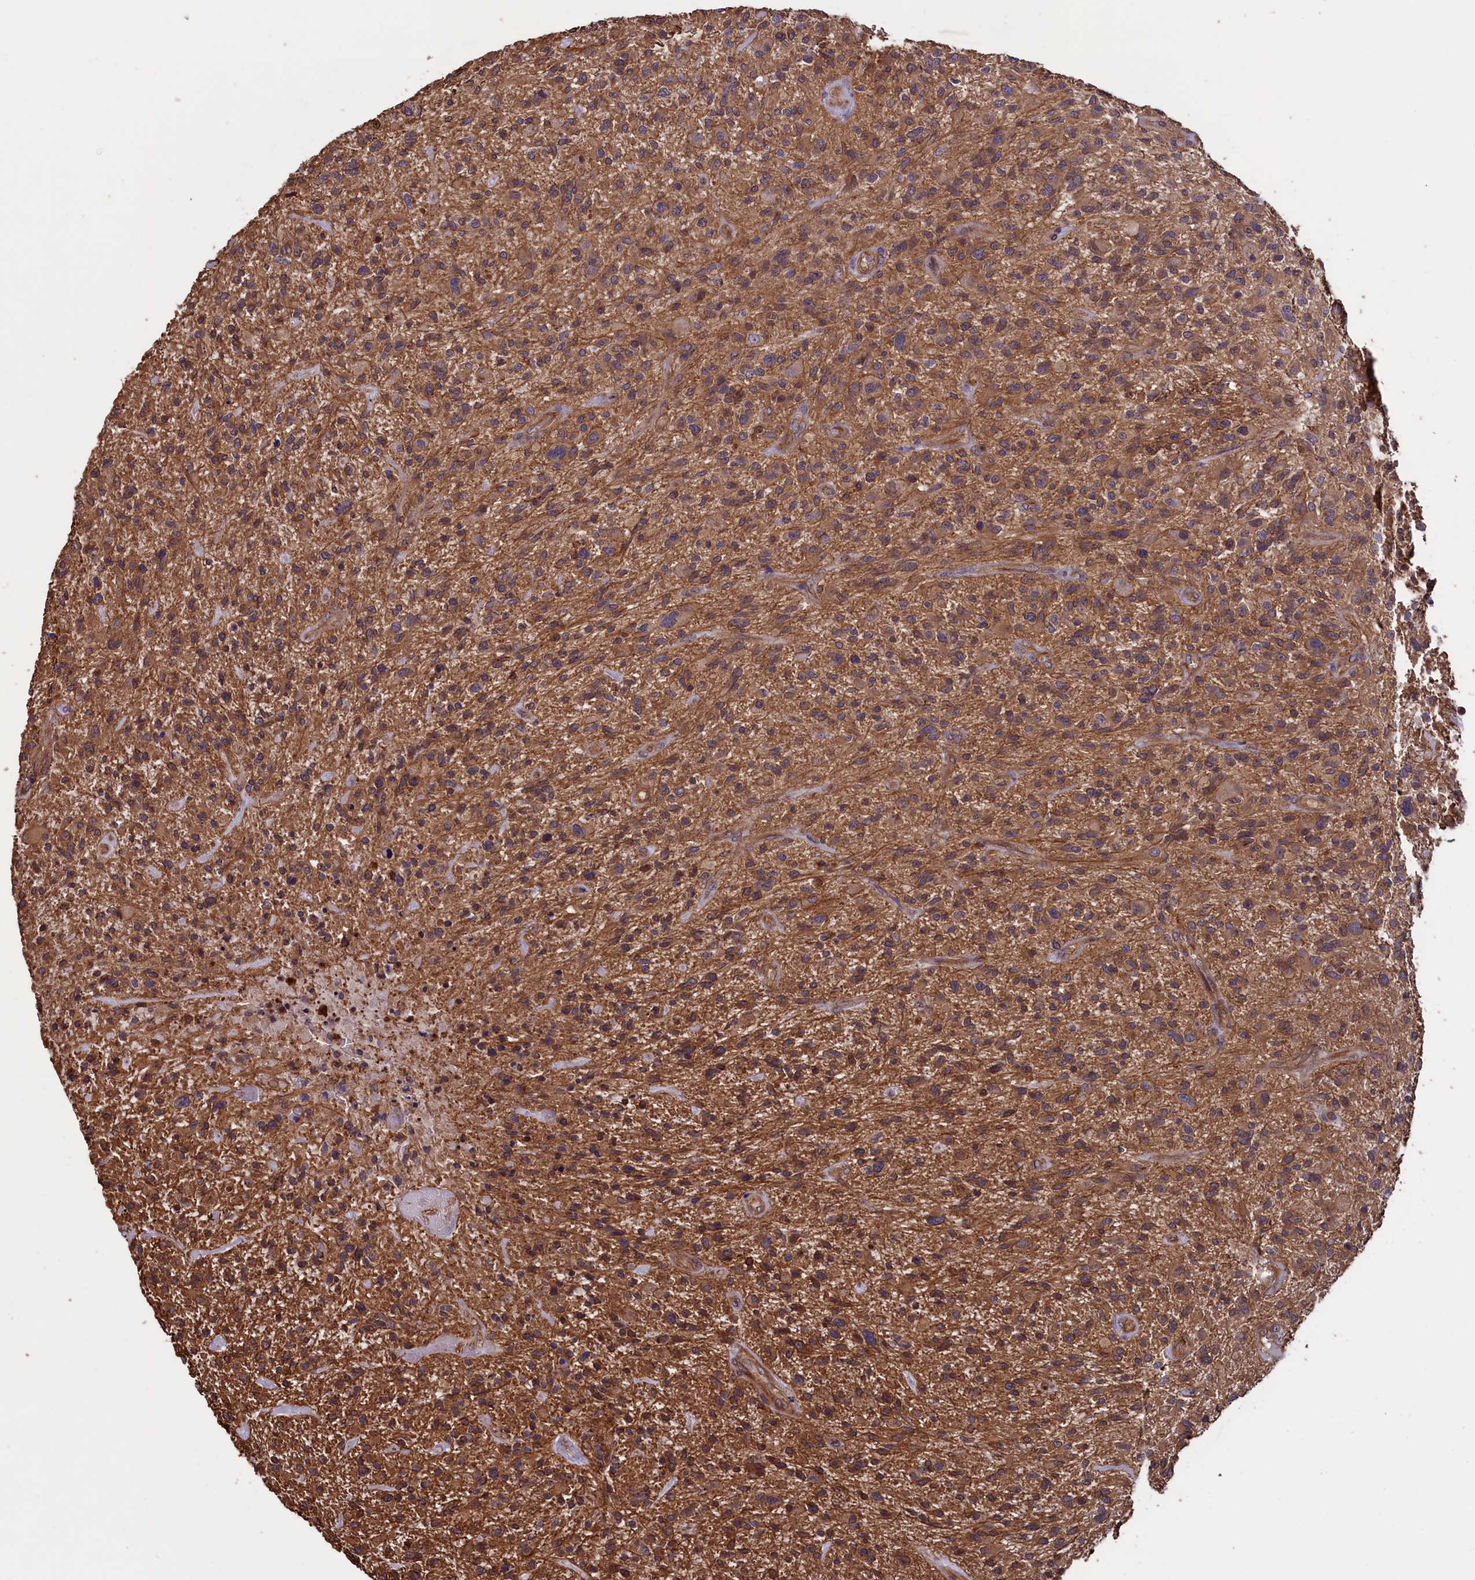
{"staining": {"intensity": "weak", "quantity": "25%-75%", "location": "cytoplasmic/membranous"}, "tissue": "glioma", "cell_type": "Tumor cells", "image_type": "cancer", "snomed": [{"axis": "morphology", "description": "Glioma, malignant, High grade"}, {"axis": "topography", "description": "Brain"}], "caption": "DAB immunohistochemical staining of human glioma exhibits weak cytoplasmic/membranous protein staining in approximately 25%-75% of tumor cells.", "gene": "DAPK3", "patient": {"sex": "male", "age": 47}}